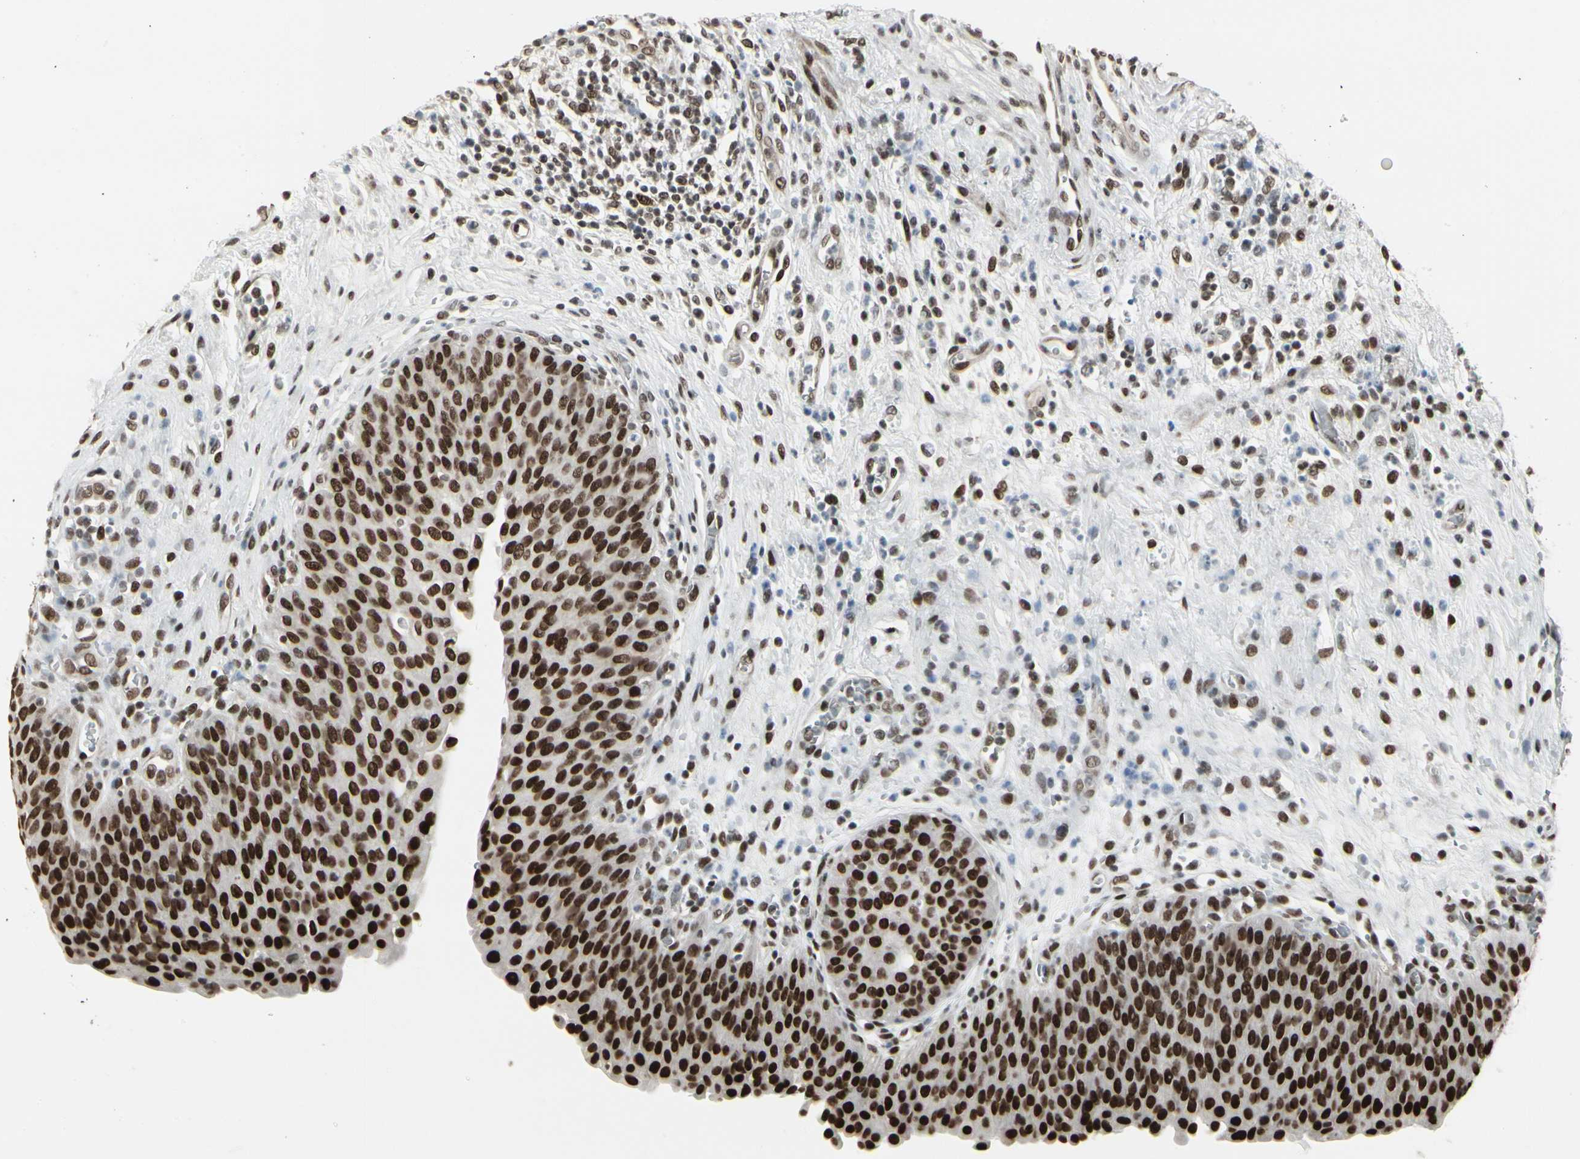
{"staining": {"intensity": "strong", "quantity": ">75%", "location": "nuclear"}, "tissue": "urinary bladder", "cell_type": "Urothelial cells", "image_type": "normal", "snomed": [{"axis": "morphology", "description": "Normal tissue, NOS"}, {"axis": "morphology", "description": "Dysplasia, NOS"}, {"axis": "topography", "description": "Urinary bladder"}], "caption": "Protein expression analysis of normal human urinary bladder reveals strong nuclear staining in approximately >75% of urothelial cells.", "gene": "HMG20A", "patient": {"sex": "male", "age": 35}}